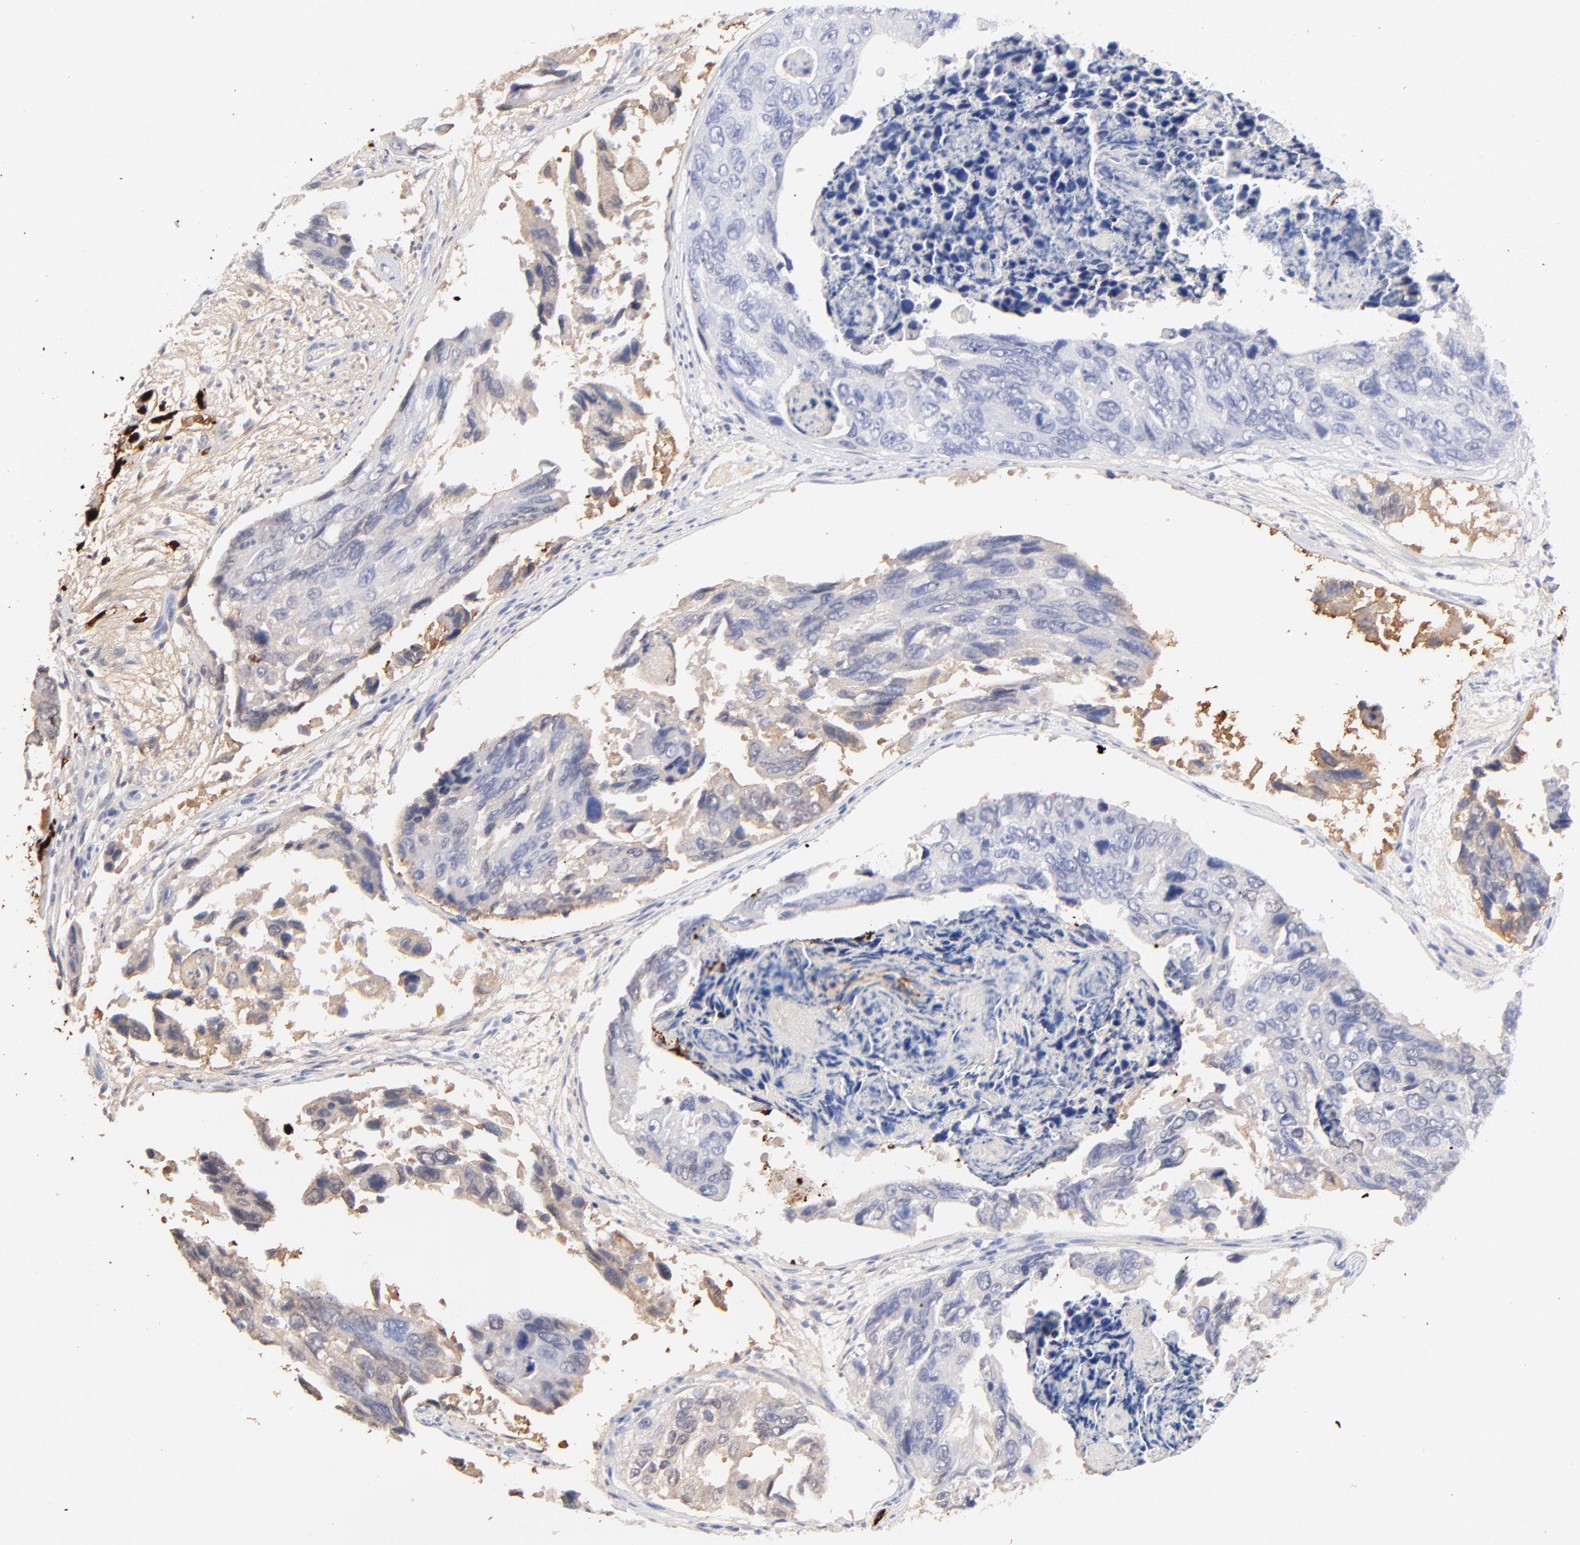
{"staining": {"intensity": "negative", "quantity": "none", "location": "none"}, "tissue": "colorectal cancer", "cell_type": "Tumor cells", "image_type": "cancer", "snomed": [{"axis": "morphology", "description": "Adenocarcinoma, NOS"}, {"axis": "topography", "description": "Colon"}], "caption": "Immunohistochemistry of human colorectal adenocarcinoma displays no positivity in tumor cells. (Stains: DAB immunohistochemistry with hematoxylin counter stain, Microscopy: brightfield microscopy at high magnification).", "gene": "S100A12", "patient": {"sex": "female", "age": 86}}